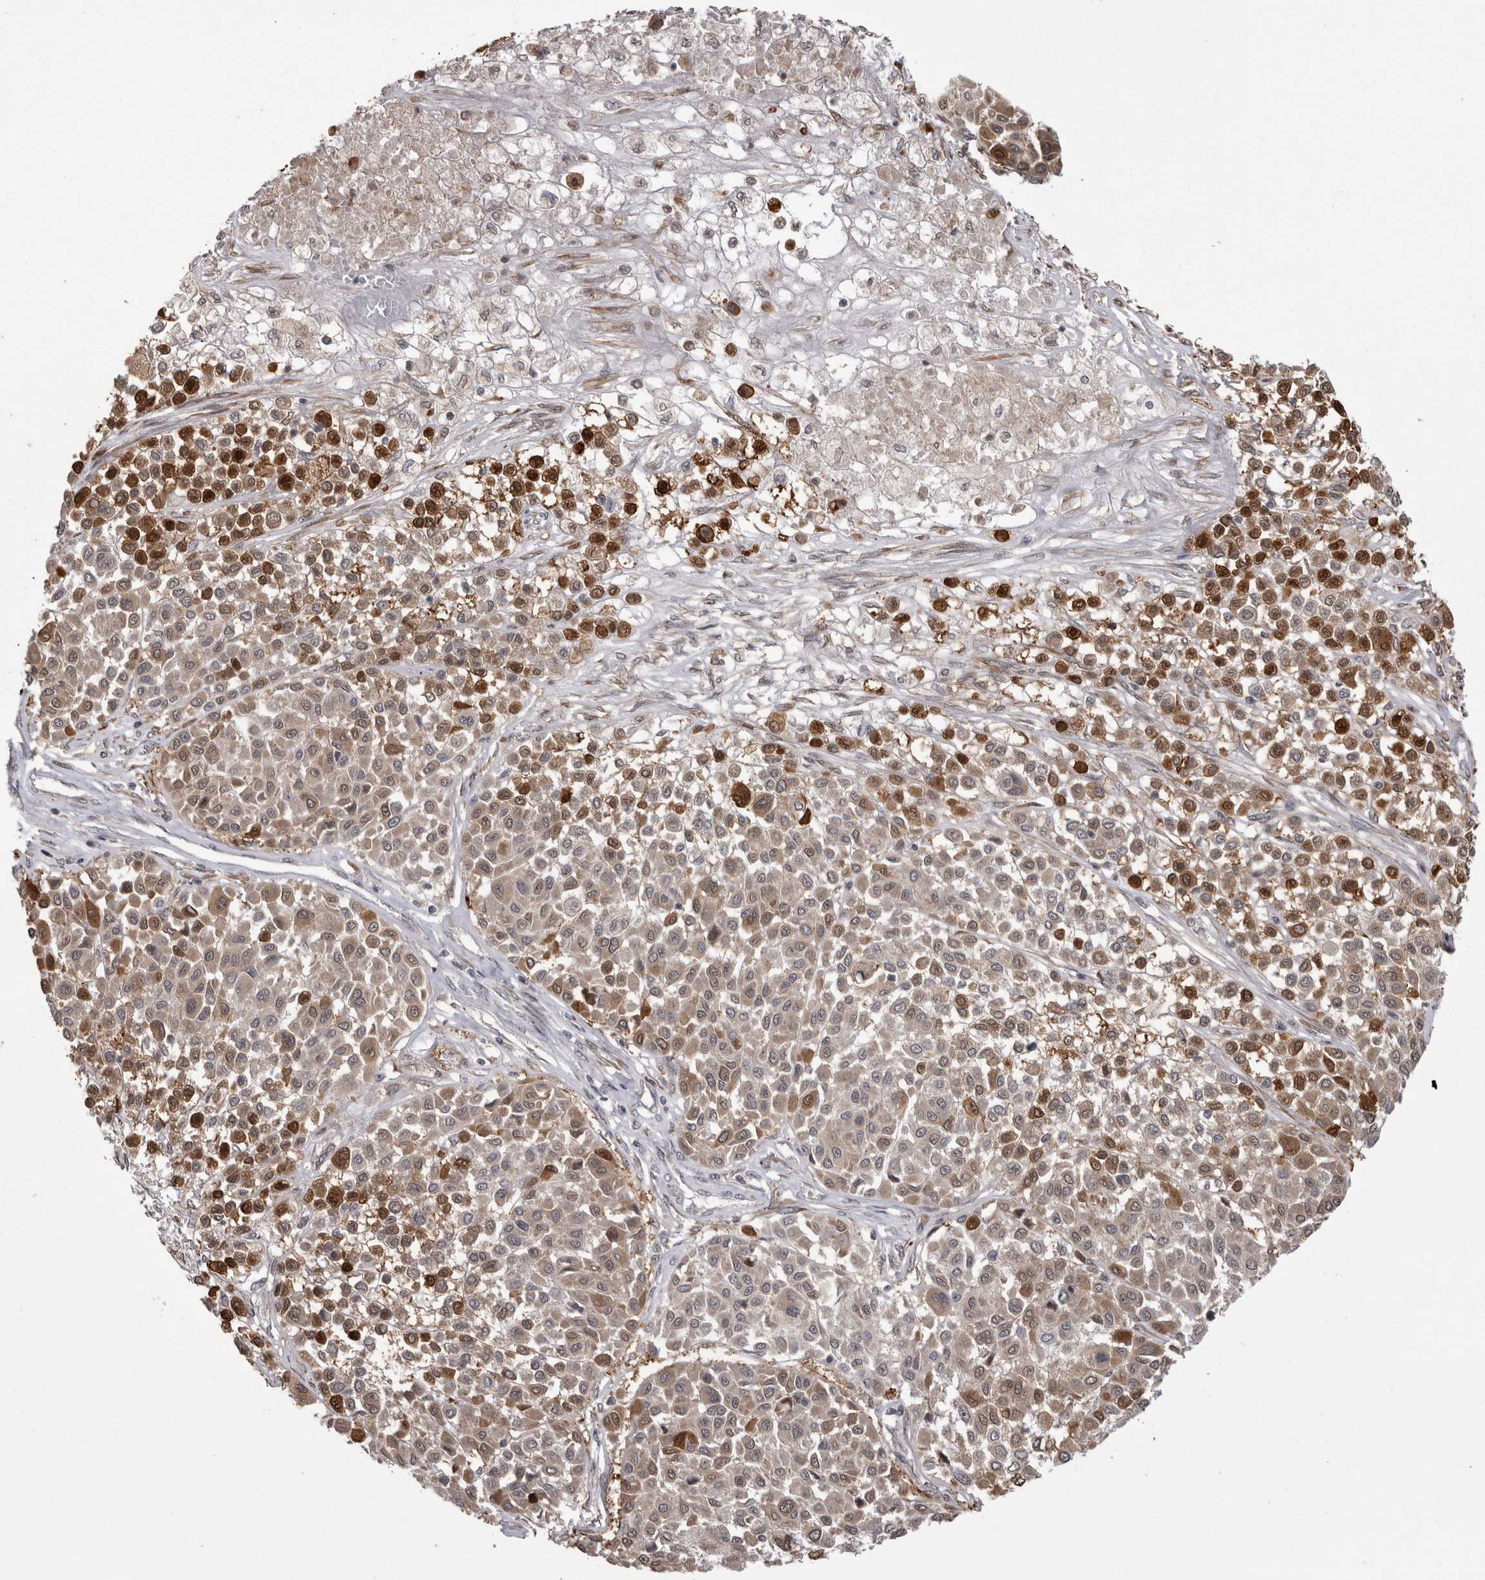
{"staining": {"intensity": "moderate", "quantity": "25%-75%", "location": "cytoplasmic/membranous,nuclear"}, "tissue": "melanoma", "cell_type": "Tumor cells", "image_type": "cancer", "snomed": [{"axis": "morphology", "description": "Malignant melanoma, Metastatic site"}, {"axis": "topography", "description": "Soft tissue"}], "caption": "Immunohistochemical staining of human malignant melanoma (metastatic site) displays medium levels of moderate cytoplasmic/membranous and nuclear expression in approximately 25%-75% of tumor cells. Using DAB (brown) and hematoxylin (blue) stains, captured at high magnification using brightfield microscopy.", "gene": "CHIC2", "patient": {"sex": "male", "age": 41}}